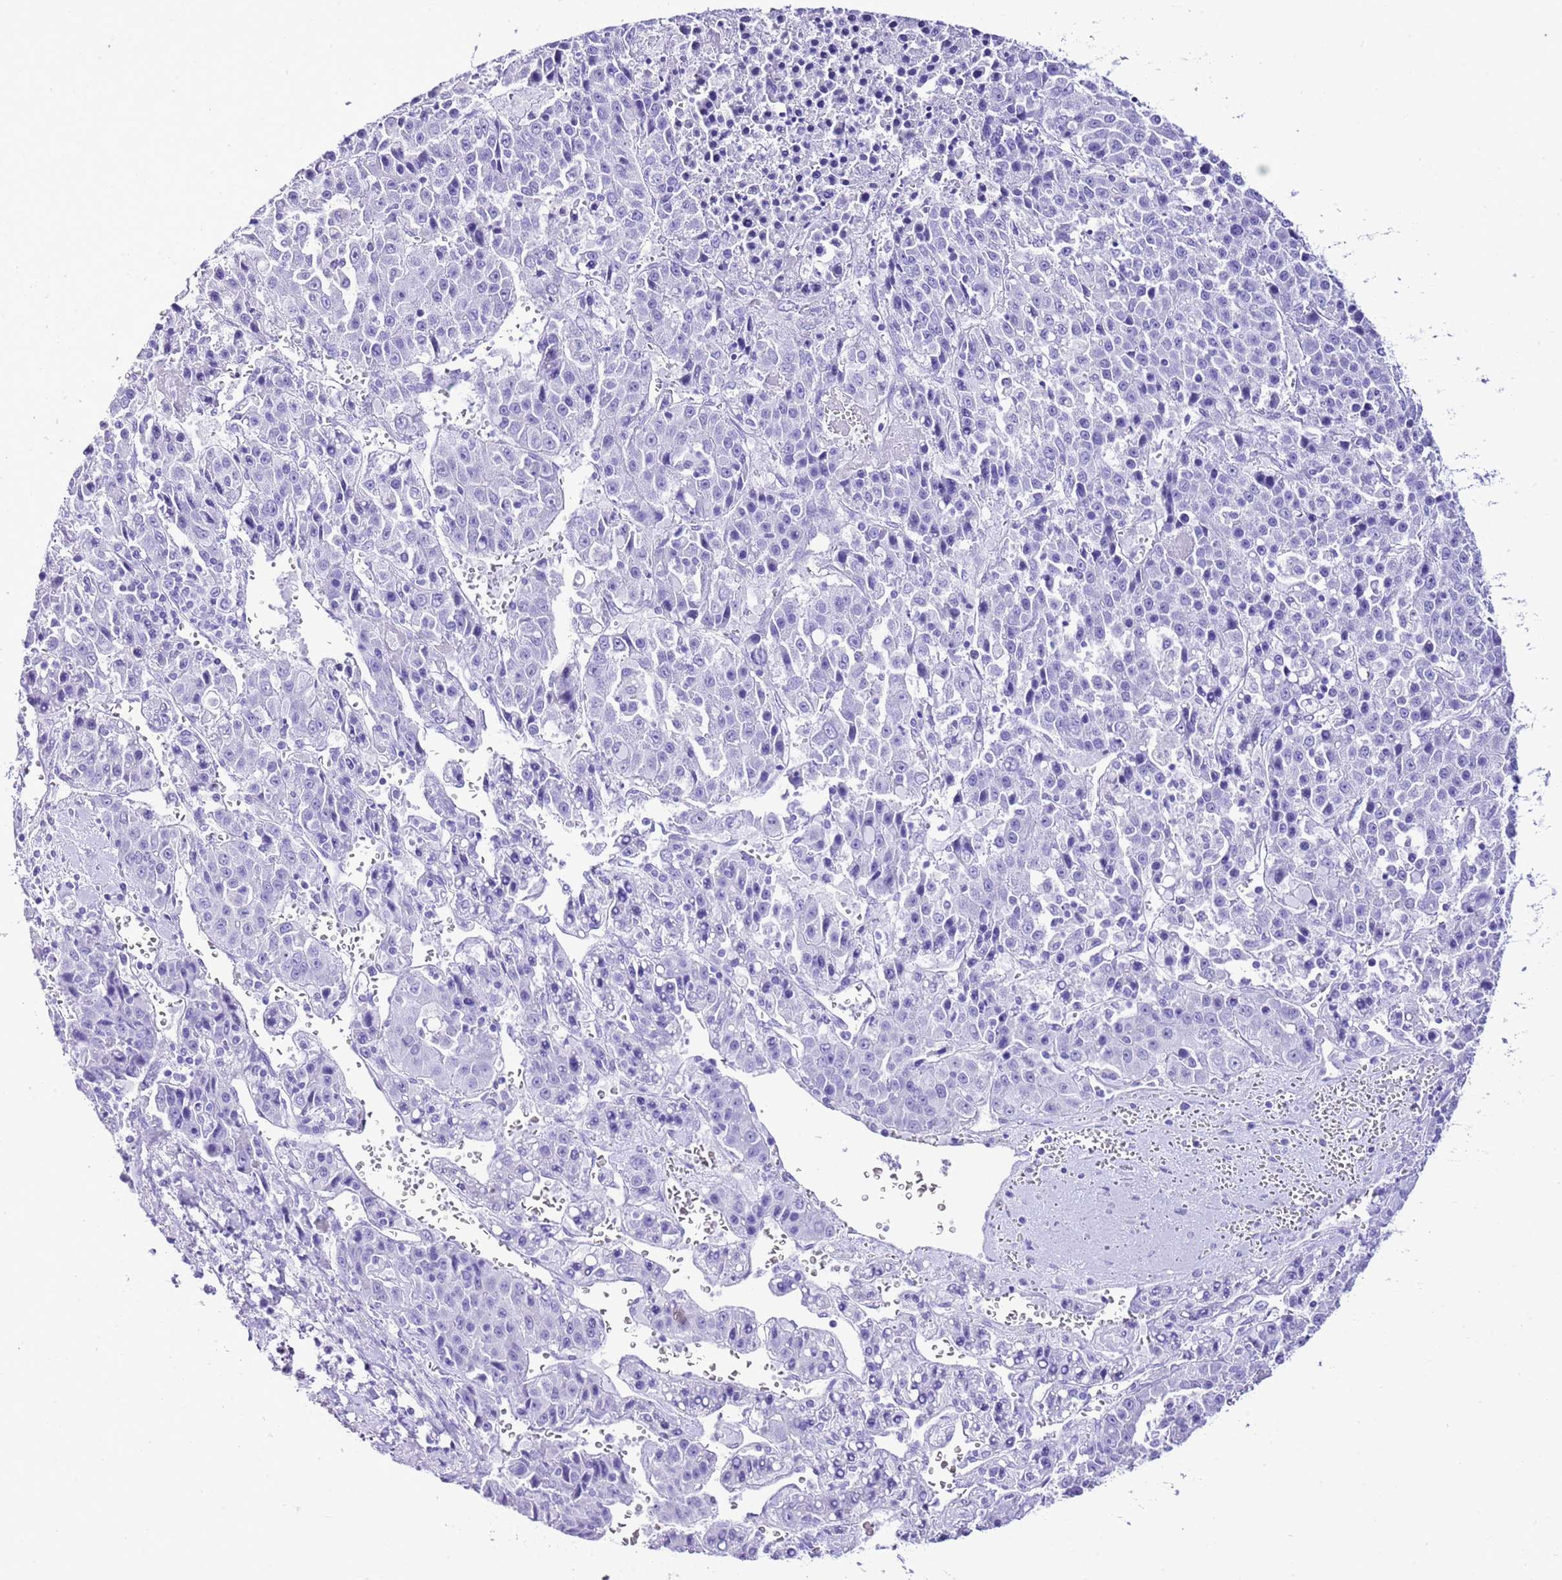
{"staining": {"intensity": "negative", "quantity": "none", "location": "none"}, "tissue": "liver cancer", "cell_type": "Tumor cells", "image_type": "cancer", "snomed": [{"axis": "morphology", "description": "Carcinoma, Hepatocellular, NOS"}, {"axis": "topography", "description": "Liver"}], "caption": "Micrograph shows no significant protein expression in tumor cells of hepatocellular carcinoma (liver).", "gene": "KCNC1", "patient": {"sex": "female", "age": 53}}